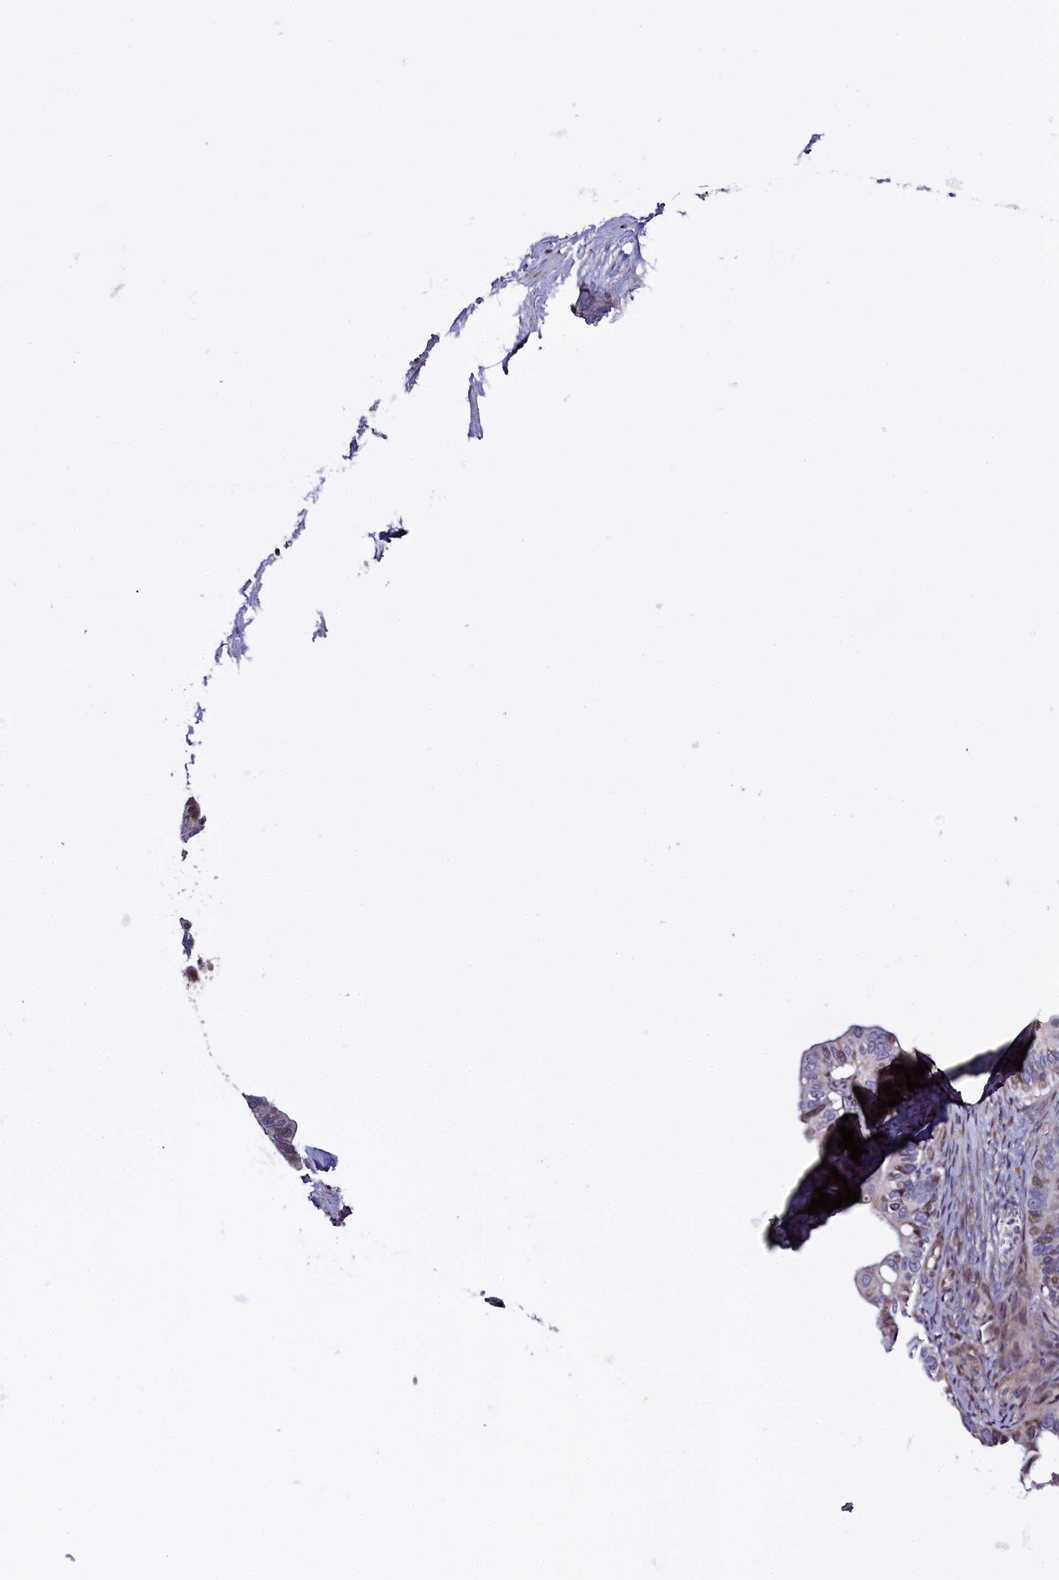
{"staining": {"intensity": "moderate", "quantity": "25%-75%", "location": "nuclear"}, "tissue": "ovarian cancer", "cell_type": "Tumor cells", "image_type": "cancer", "snomed": [{"axis": "morphology", "description": "Cystadenocarcinoma, serous, NOS"}, {"axis": "topography", "description": "Ovary"}], "caption": "Immunohistochemistry (DAB) staining of human ovarian cancer (serous cystadenocarcinoma) exhibits moderate nuclear protein expression in approximately 25%-75% of tumor cells.", "gene": "TGDS", "patient": {"sex": "female", "age": 56}}